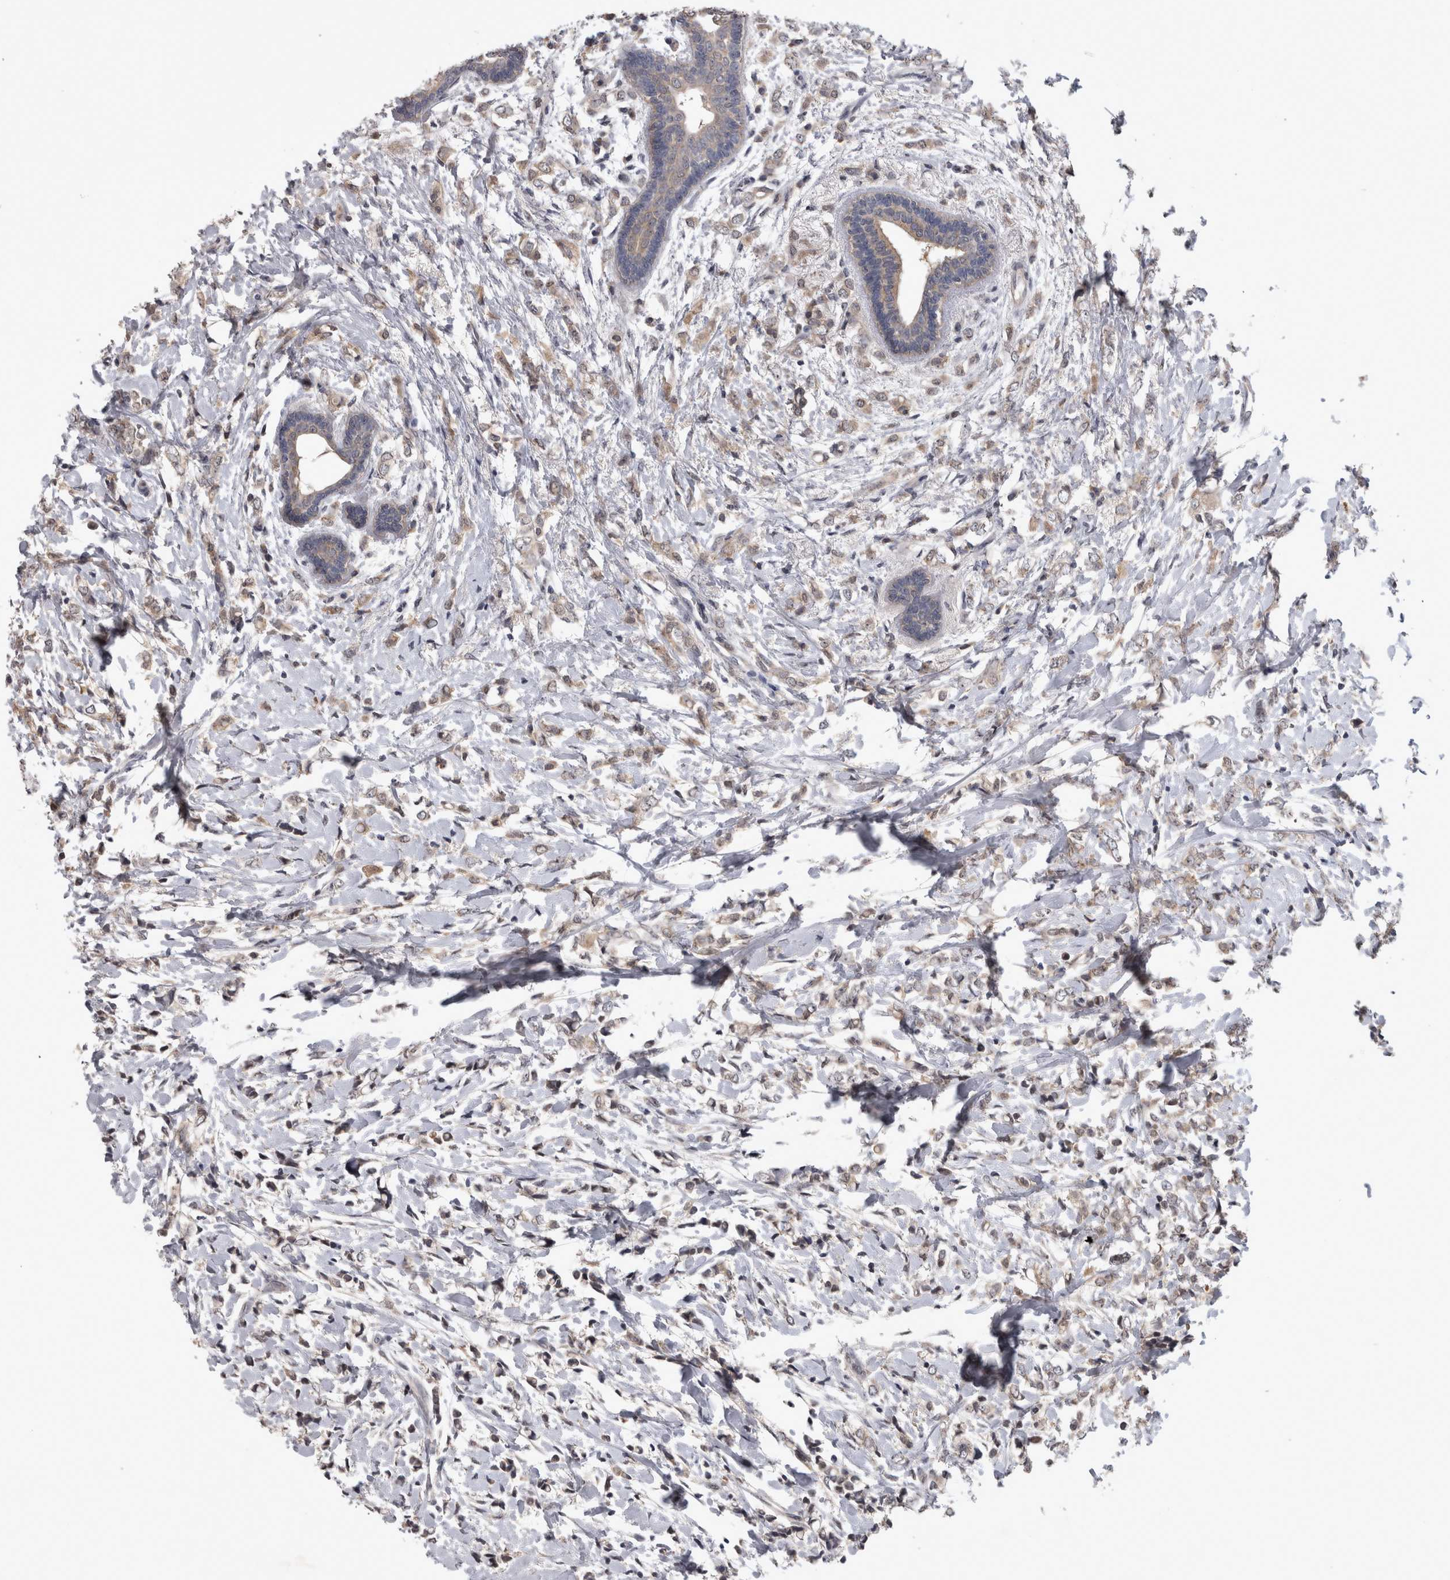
{"staining": {"intensity": "weak", "quantity": ">75%", "location": "cytoplasmic/membranous"}, "tissue": "breast cancer", "cell_type": "Tumor cells", "image_type": "cancer", "snomed": [{"axis": "morphology", "description": "Normal tissue, NOS"}, {"axis": "morphology", "description": "Lobular carcinoma"}, {"axis": "topography", "description": "Breast"}], "caption": "Immunohistochemical staining of human lobular carcinoma (breast) reveals low levels of weak cytoplasmic/membranous expression in approximately >75% of tumor cells.", "gene": "ZNF114", "patient": {"sex": "female", "age": 47}}